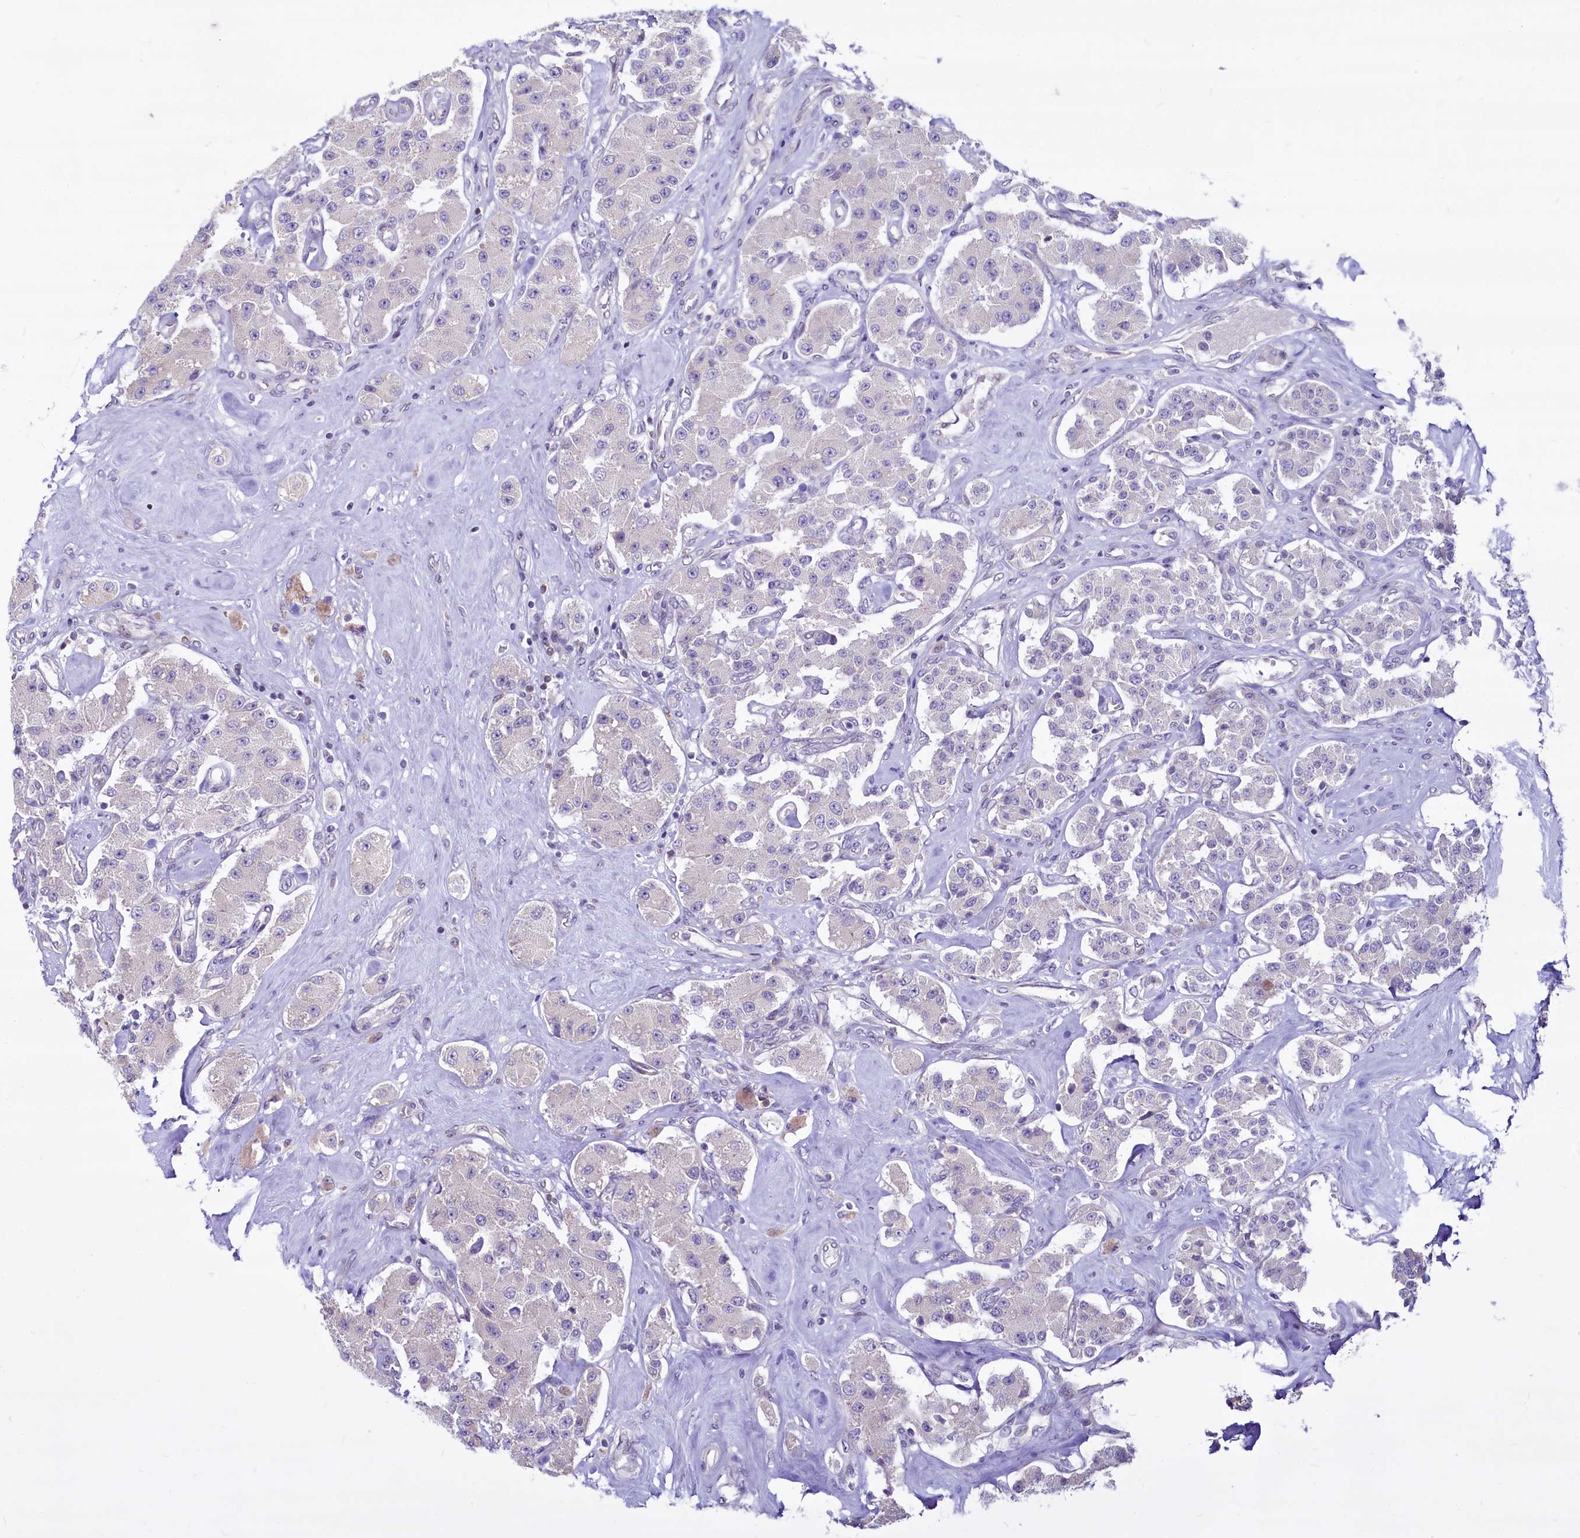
{"staining": {"intensity": "negative", "quantity": "none", "location": "none"}, "tissue": "carcinoid", "cell_type": "Tumor cells", "image_type": "cancer", "snomed": [{"axis": "morphology", "description": "Carcinoid, malignant, NOS"}, {"axis": "topography", "description": "Pancreas"}], "caption": "Immunohistochemistry (IHC) of human malignant carcinoid displays no expression in tumor cells. Brightfield microscopy of IHC stained with DAB (brown) and hematoxylin (blue), captured at high magnification.", "gene": "BANK1", "patient": {"sex": "male", "age": 41}}